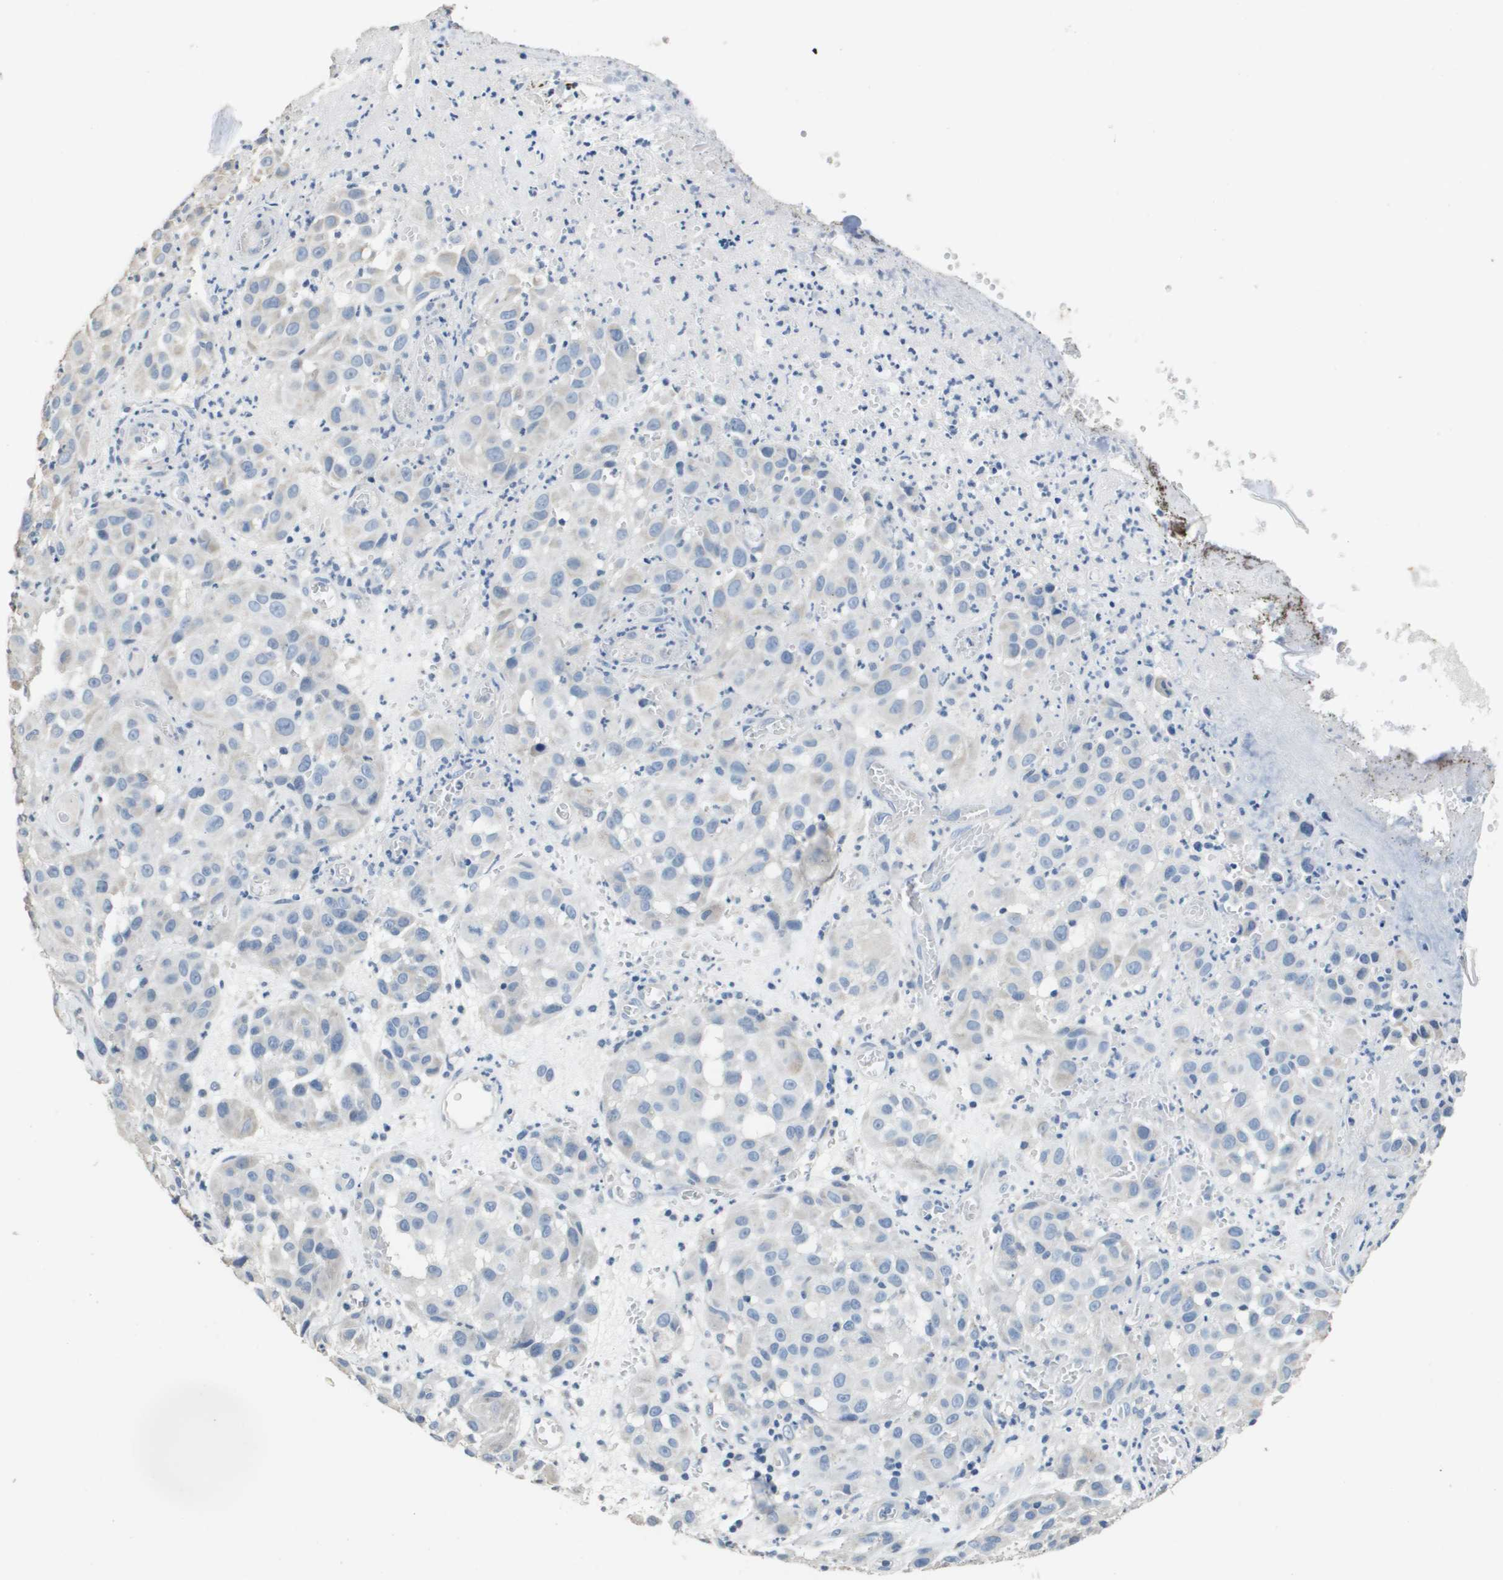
{"staining": {"intensity": "negative", "quantity": "none", "location": "none"}, "tissue": "melanoma", "cell_type": "Tumor cells", "image_type": "cancer", "snomed": [{"axis": "morphology", "description": "Malignant melanoma, NOS"}, {"axis": "topography", "description": "Skin"}], "caption": "Melanoma was stained to show a protein in brown. There is no significant expression in tumor cells. The staining is performed using DAB brown chromogen with nuclei counter-stained in using hematoxylin.", "gene": "MT3", "patient": {"sex": "female", "age": 21}}